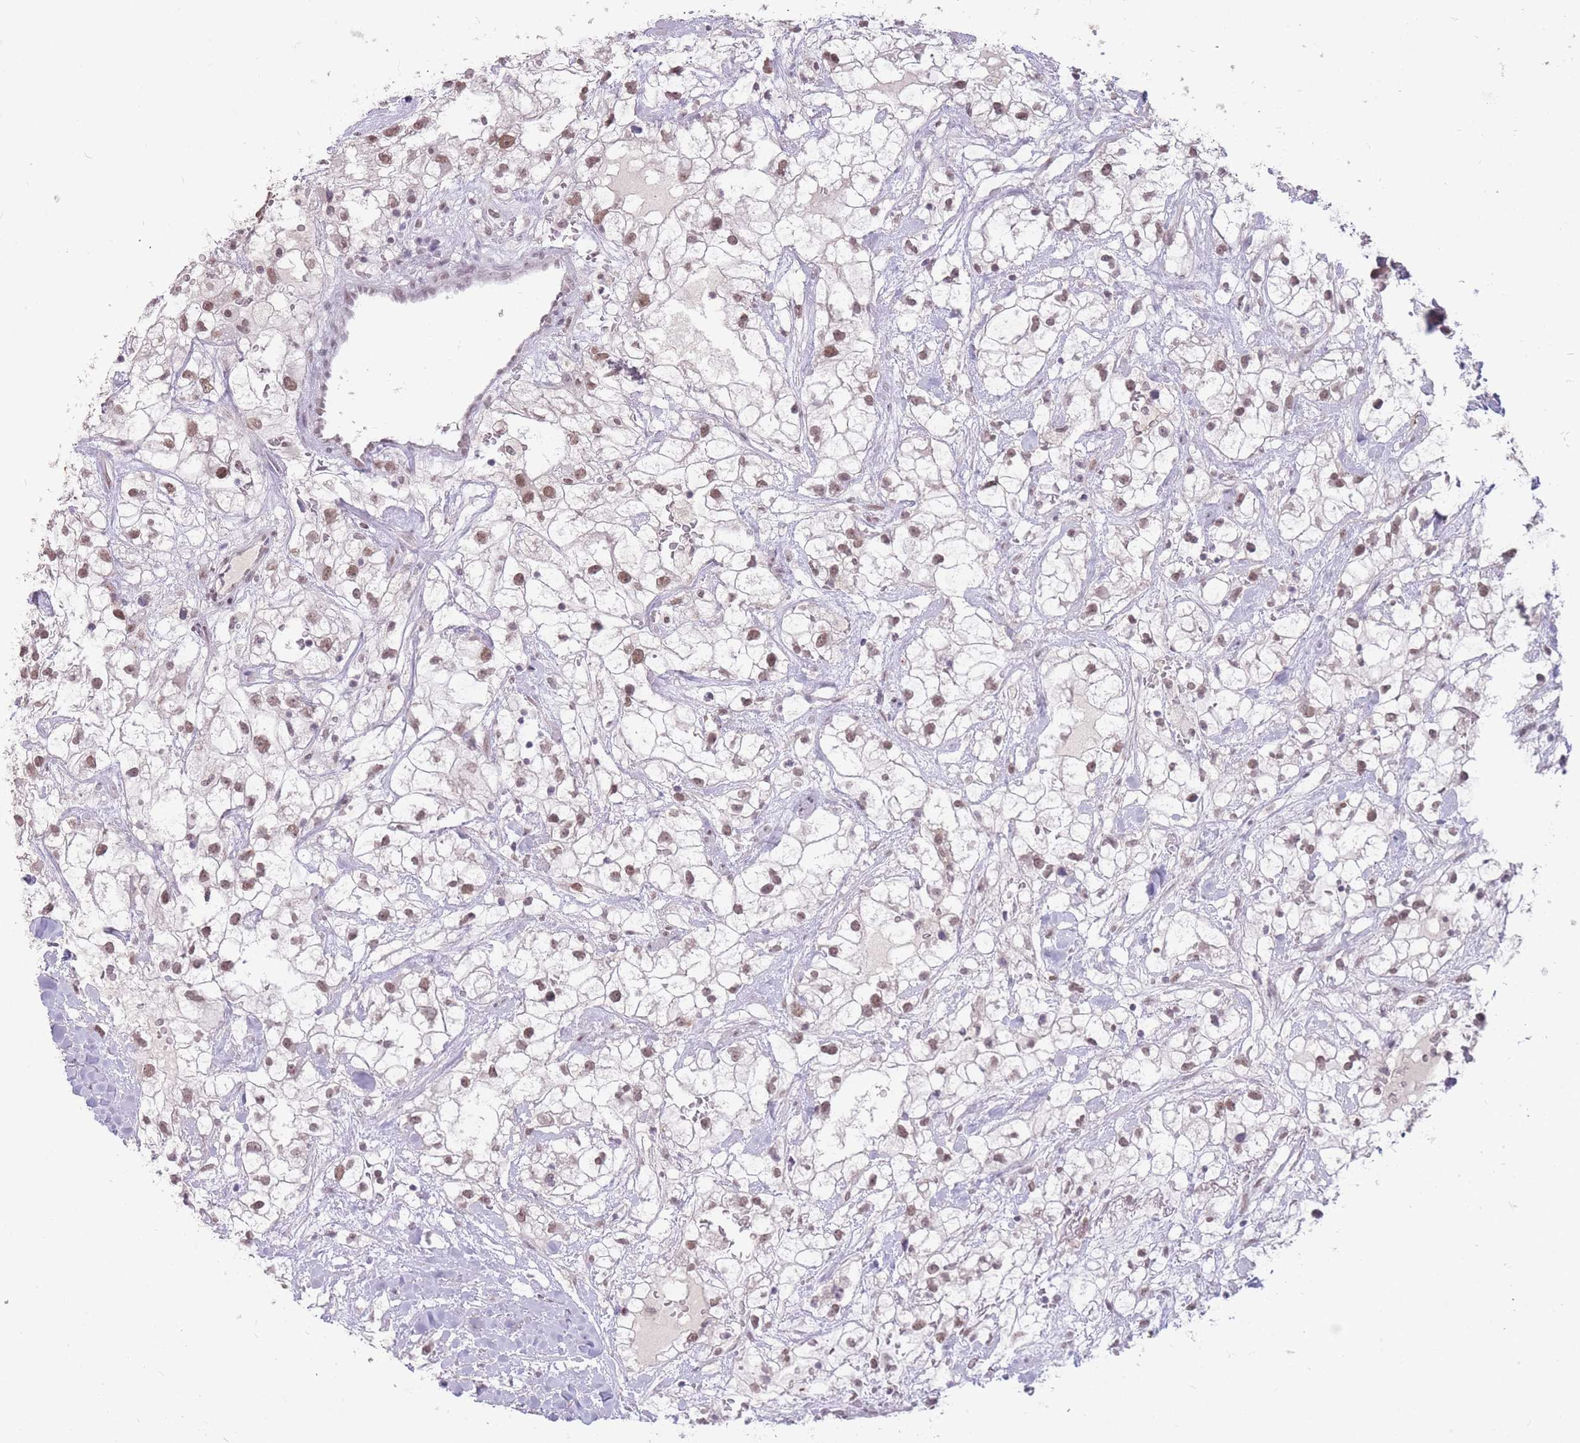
{"staining": {"intensity": "moderate", "quantity": ">75%", "location": "nuclear"}, "tissue": "renal cancer", "cell_type": "Tumor cells", "image_type": "cancer", "snomed": [{"axis": "morphology", "description": "Adenocarcinoma, NOS"}, {"axis": "topography", "description": "Kidney"}], "caption": "Moderate nuclear expression for a protein is identified in about >75% of tumor cells of renal cancer using immunohistochemistry.", "gene": "HNRNPUL1", "patient": {"sex": "male", "age": 59}}